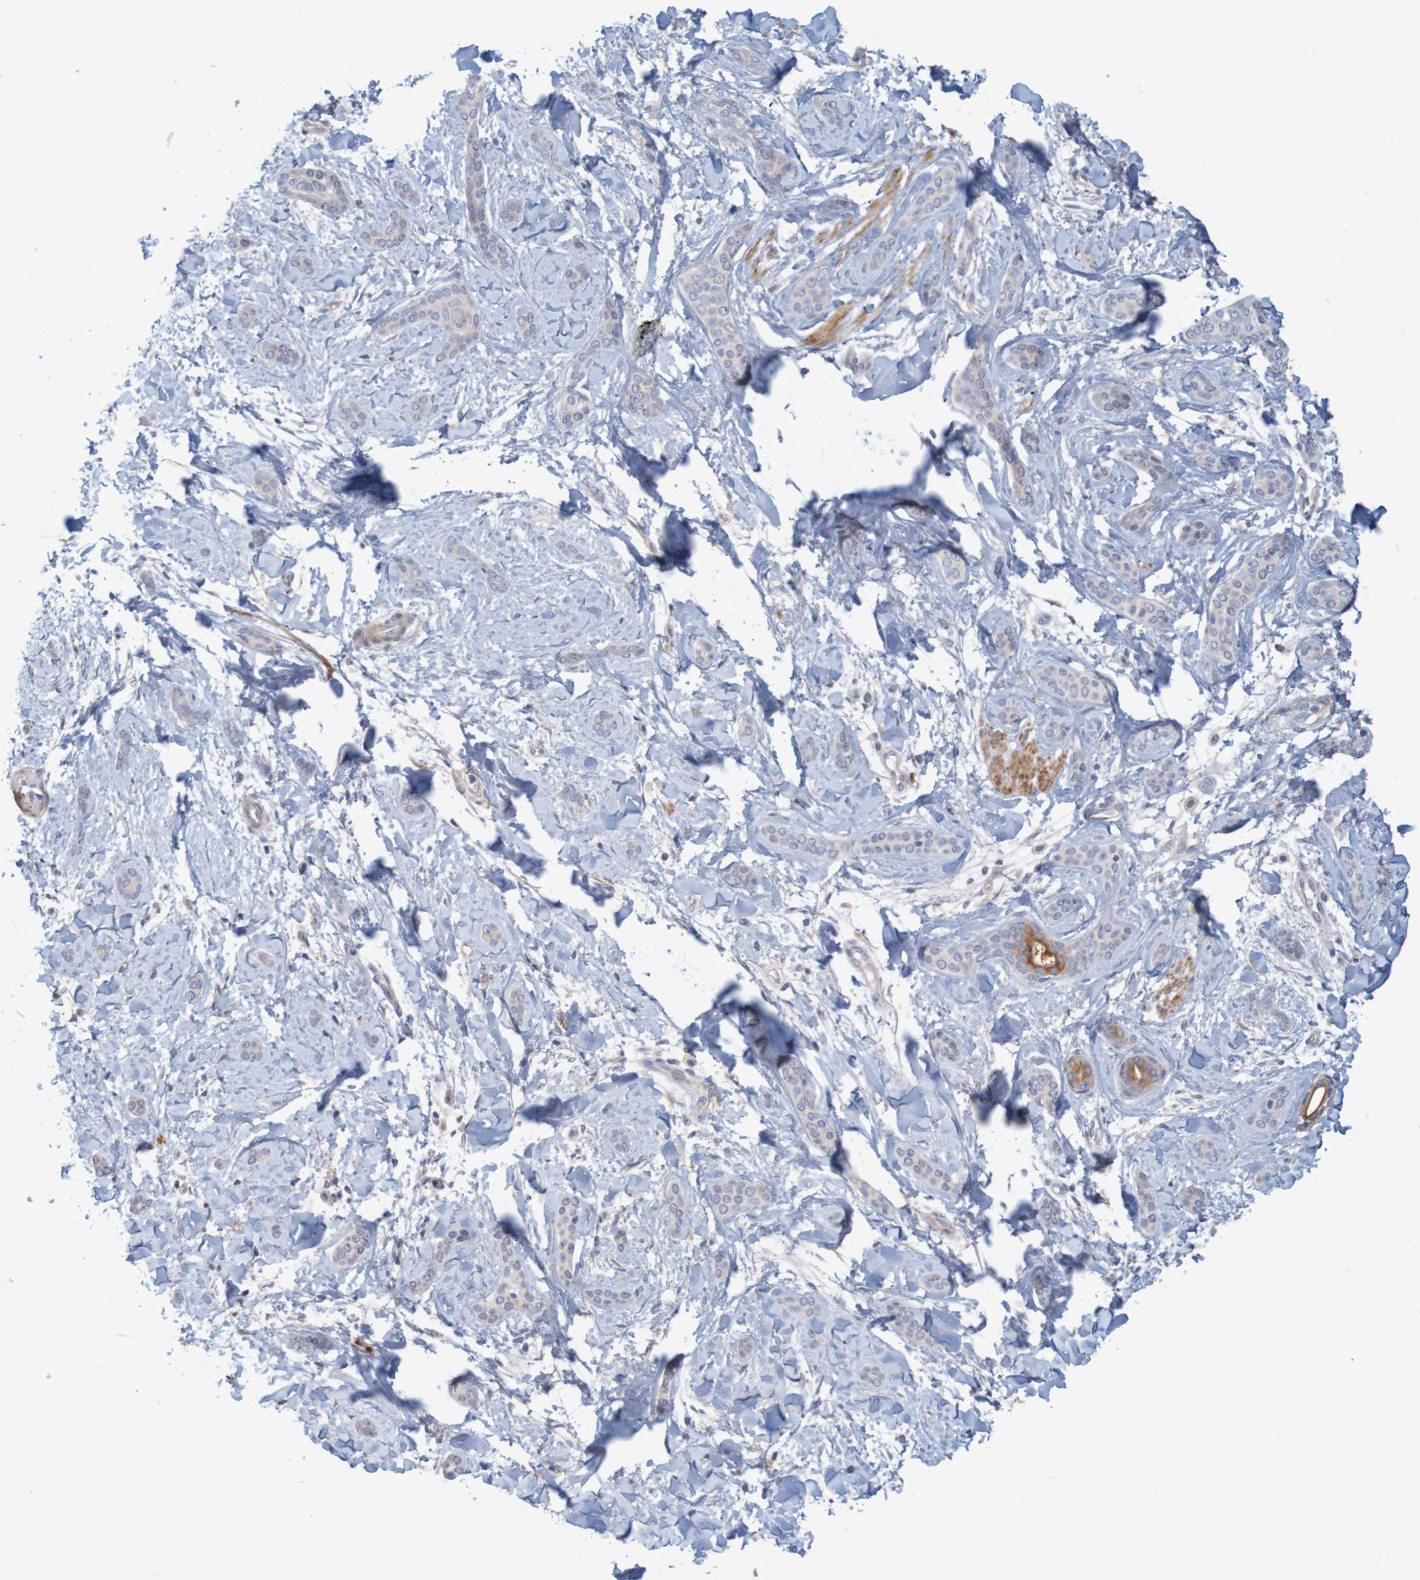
{"staining": {"intensity": "weak", "quantity": "<25%", "location": "cytoplasmic/membranous"}, "tissue": "skin cancer", "cell_type": "Tumor cells", "image_type": "cancer", "snomed": [{"axis": "morphology", "description": "Basal cell carcinoma"}, {"axis": "morphology", "description": "Adnexal tumor, benign"}, {"axis": "topography", "description": "Skin"}], "caption": "An image of skin cancer (basal cell carcinoma) stained for a protein reveals no brown staining in tumor cells.", "gene": "KRT23", "patient": {"sex": "female", "age": 42}}